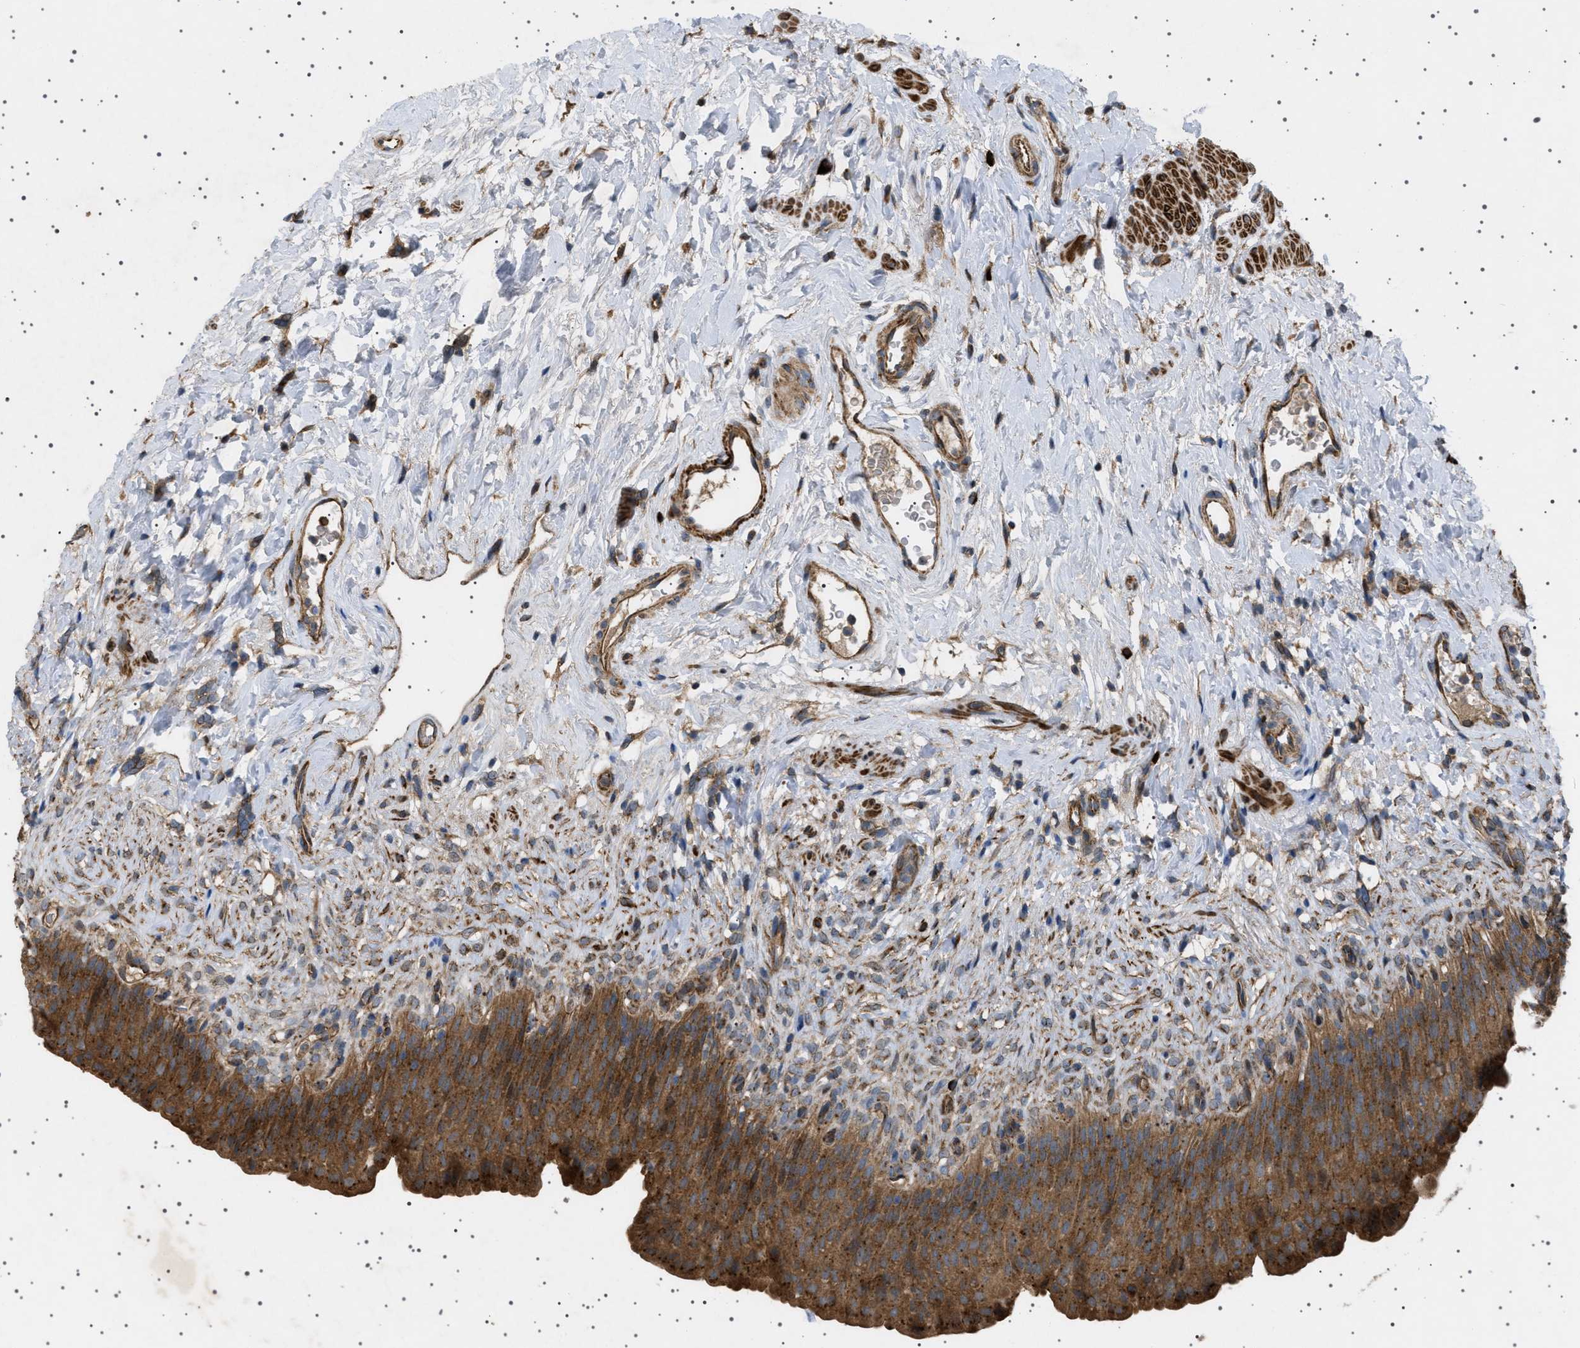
{"staining": {"intensity": "strong", "quantity": ">75%", "location": "cytoplasmic/membranous"}, "tissue": "urinary bladder", "cell_type": "Urothelial cells", "image_type": "normal", "snomed": [{"axis": "morphology", "description": "Normal tissue, NOS"}, {"axis": "topography", "description": "Urinary bladder"}], "caption": "Urinary bladder stained with a protein marker displays strong staining in urothelial cells.", "gene": "CCDC186", "patient": {"sex": "female", "age": 79}}